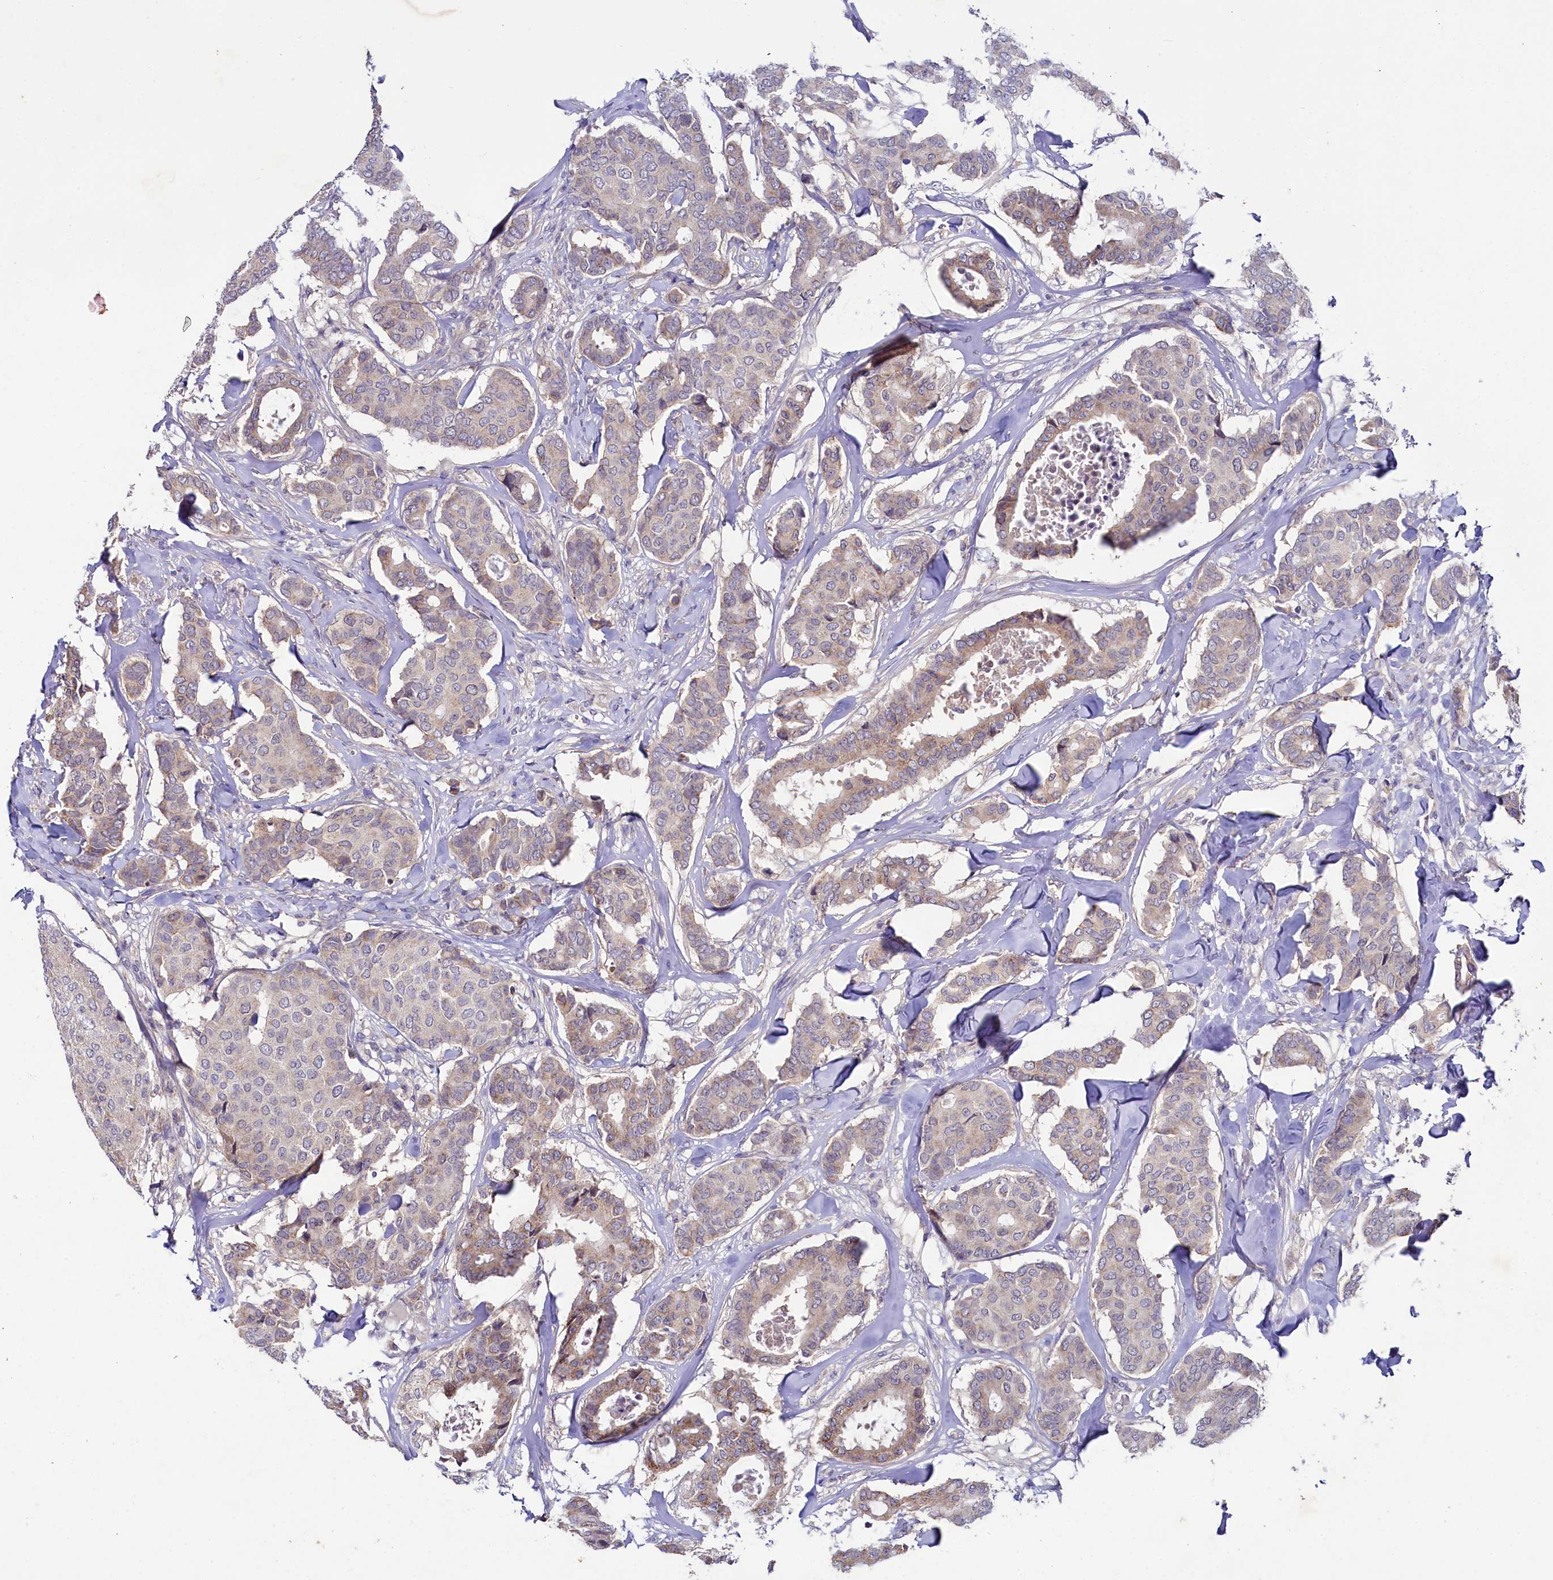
{"staining": {"intensity": "weak", "quantity": "<25%", "location": "cytoplasmic/membranous"}, "tissue": "breast cancer", "cell_type": "Tumor cells", "image_type": "cancer", "snomed": [{"axis": "morphology", "description": "Duct carcinoma"}, {"axis": "topography", "description": "Breast"}], "caption": "An IHC photomicrograph of breast cancer (invasive ductal carcinoma) is shown. There is no staining in tumor cells of breast cancer (invasive ductal carcinoma). (Stains: DAB immunohistochemistry with hematoxylin counter stain, Microscopy: brightfield microscopy at high magnification).", "gene": "SPINK9", "patient": {"sex": "female", "age": 75}}